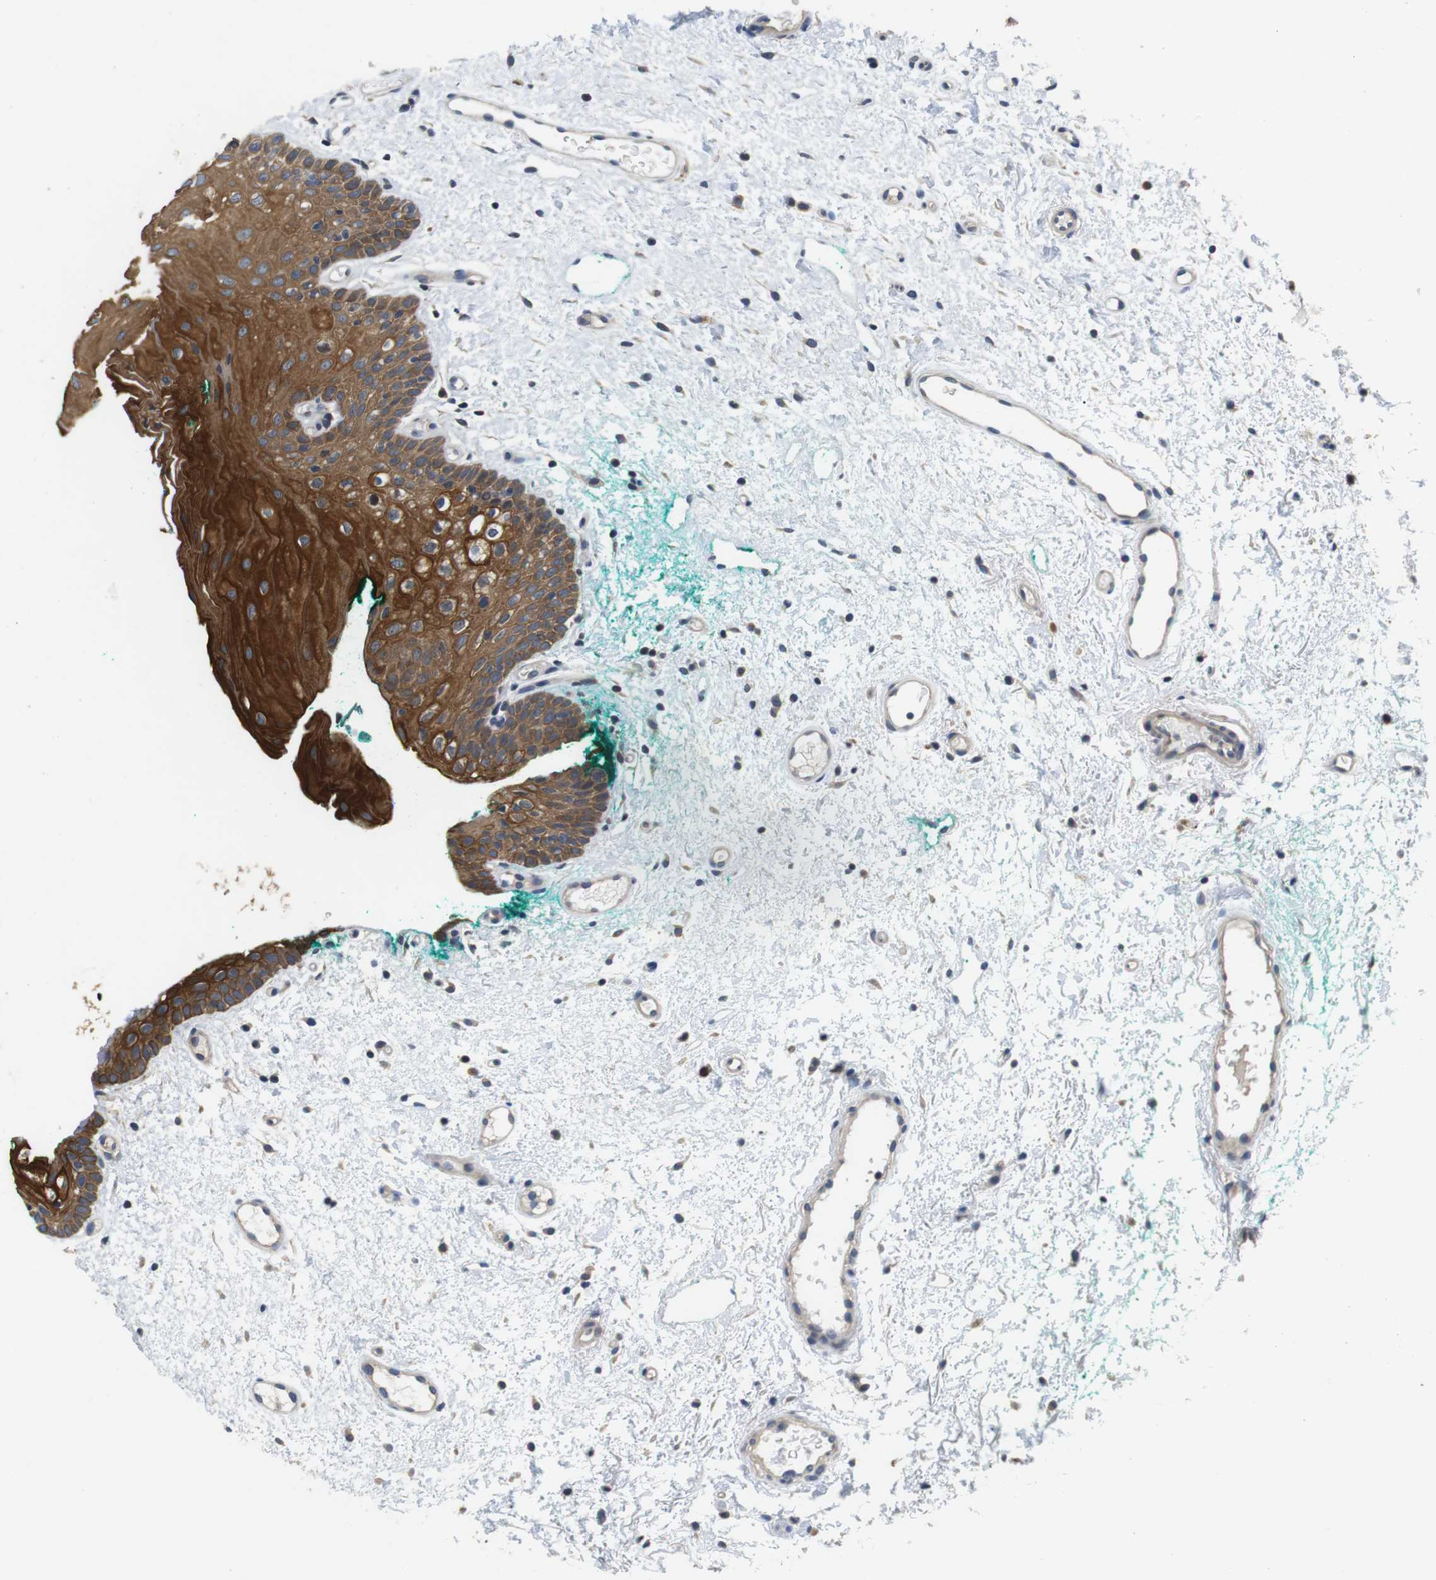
{"staining": {"intensity": "strong", "quantity": ">75%", "location": "cytoplasmic/membranous"}, "tissue": "oral mucosa", "cell_type": "Squamous epithelial cells", "image_type": "normal", "snomed": [{"axis": "morphology", "description": "Normal tissue, NOS"}, {"axis": "morphology", "description": "Squamous cell carcinoma, NOS"}, {"axis": "topography", "description": "Oral tissue"}, {"axis": "topography", "description": "Salivary gland"}, {"axis": "topography", "description": "Head-Neck"}], "caption": "Immunohistochemistry (IHC) micrograph of benign oral mucosa: human oral mucosa stained using immunohistochemistry (IHC) exhibits high levels of strong protein expression localized specifically in the cytoplasmic/membranous of squamous epithelial cells, appearing as a cytoplasmic/membranous brown color.", "gene": "ADGRL3", "patient": {"sex": "female", "age": 62}}